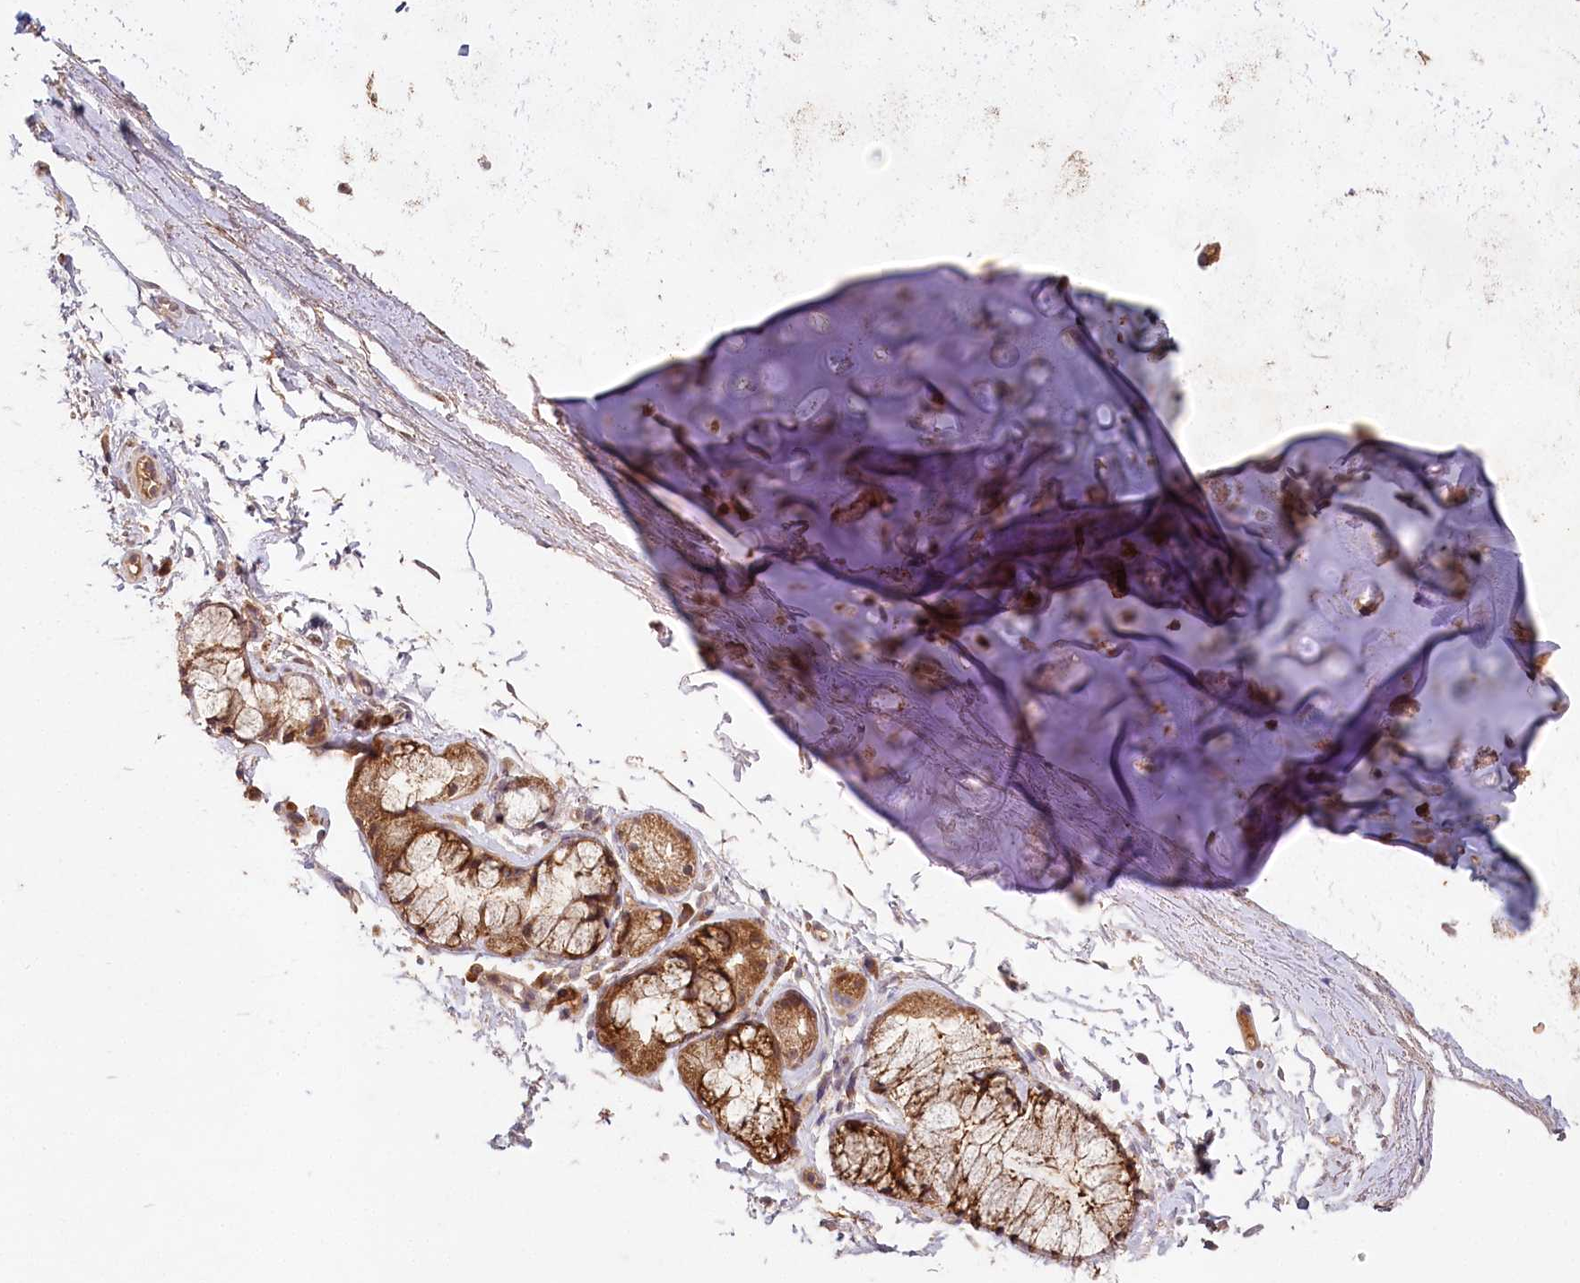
{"staining": {"intensity": "negative", "quantity": "none", "location": "none"}, "tissue": "adipose tissue", "cell_type": "Adipocytes", "image_type": "normal", "snomed": [{"axis": "morphology", "description": "Normal tissue, NOS"}, {"axis": "topography", "description": "Cartilage tissue"}, {"axis": "topography", "description": "Bronchus"}], "caption": "DAB (3,3'-diaminobenzidine) immunohistochemical staining of normal human adipose tissue shows no significant expression in adipocytes. The staining is performed using DAB brown chromogen with nuclei counter-stained in using hematoxylin.", "gene": "IRAK1BP1", "patient": {"sex": "female", "age": 73}}